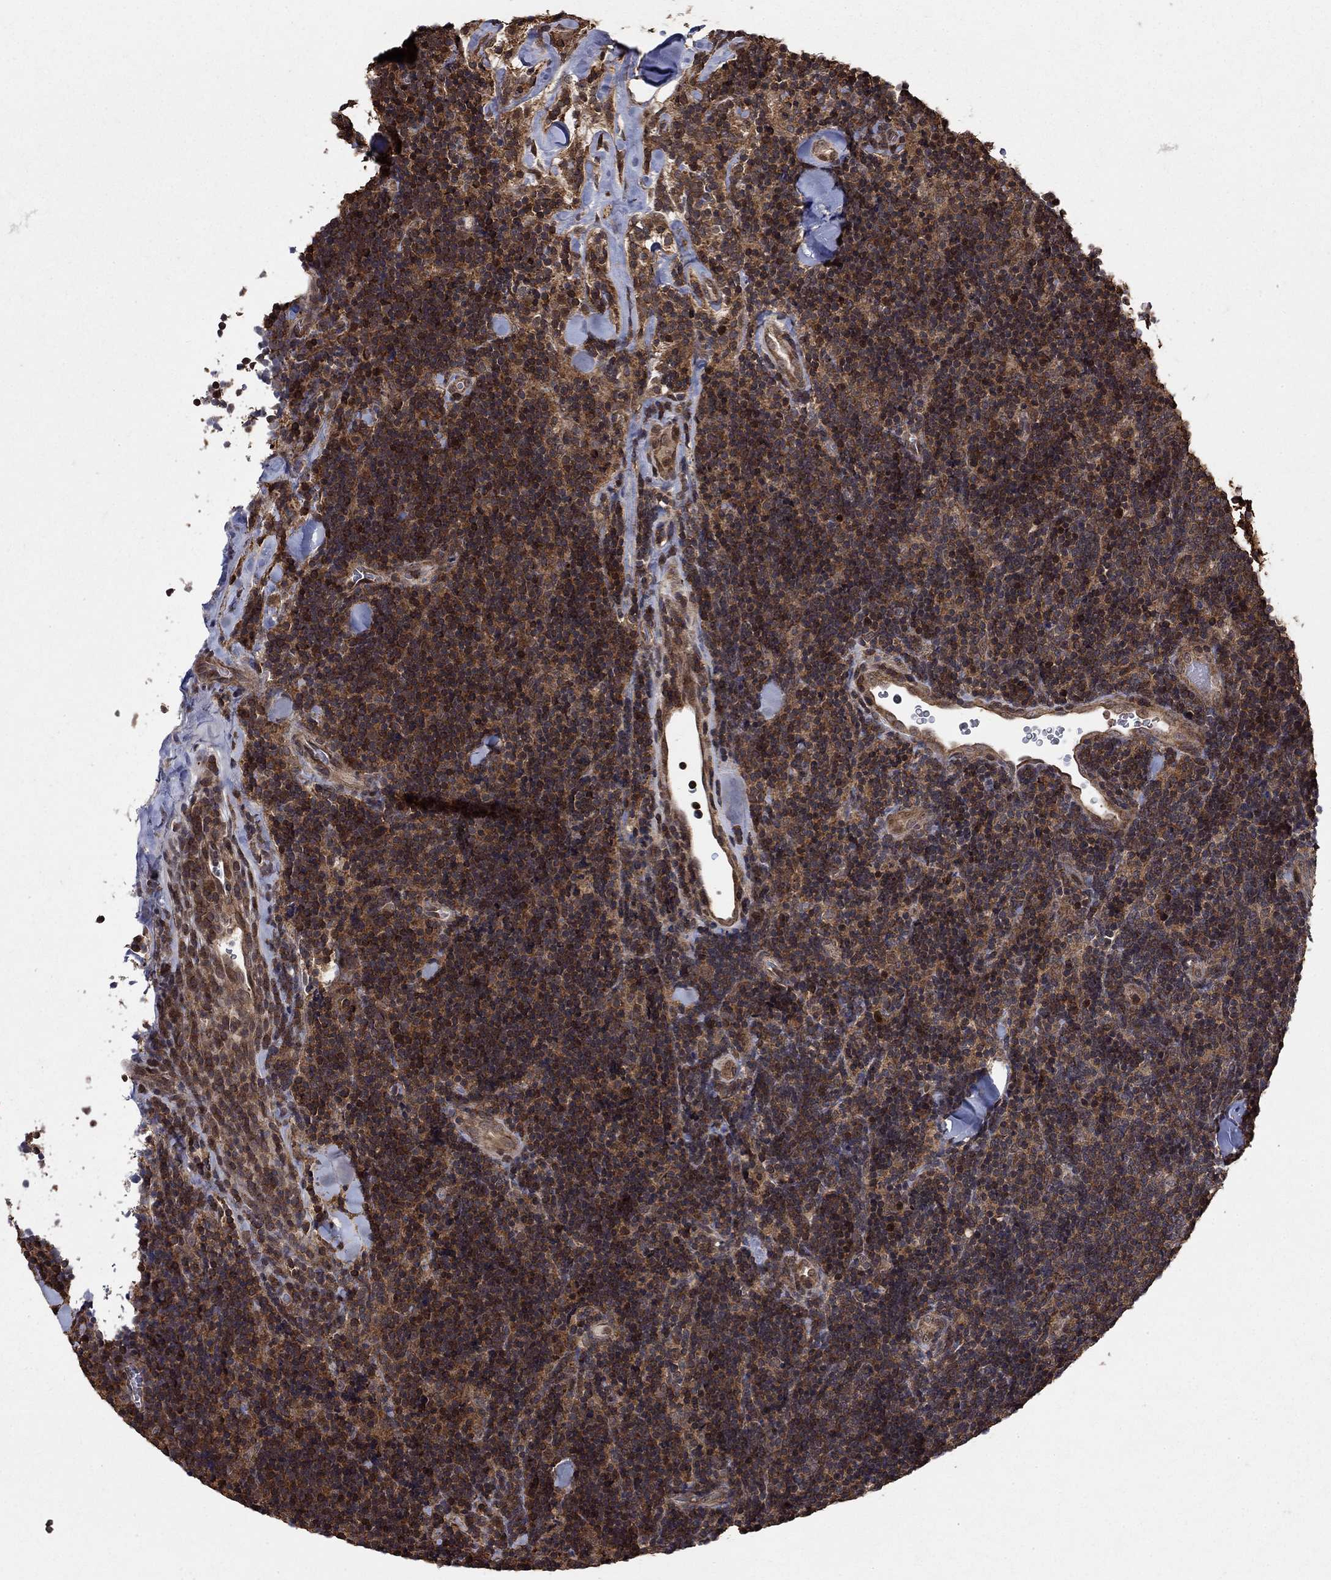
{"staining": {"intensity": "strong", "quantity": "25%-75%", "location": "cytoplasmic/membranous"}, "tissue": "lymphoma", "cell_type": "Tumor cells", "image_type": "cancer", "snomed": [{"axis": "morphology", "description": "Malignant lymphoma, non-Hodgkin's type, Low grade"}, {"axis": "topography", "description": "Lymph node"}], "caption": "About 25%-75% of tumor cells in human lymphoma display strong cytoplasmic/membranous protein positivity as visualized by brown immunohistochemical staining.", "gene": "CCDC66", "patient": {"sex": "female", "age": 56}}